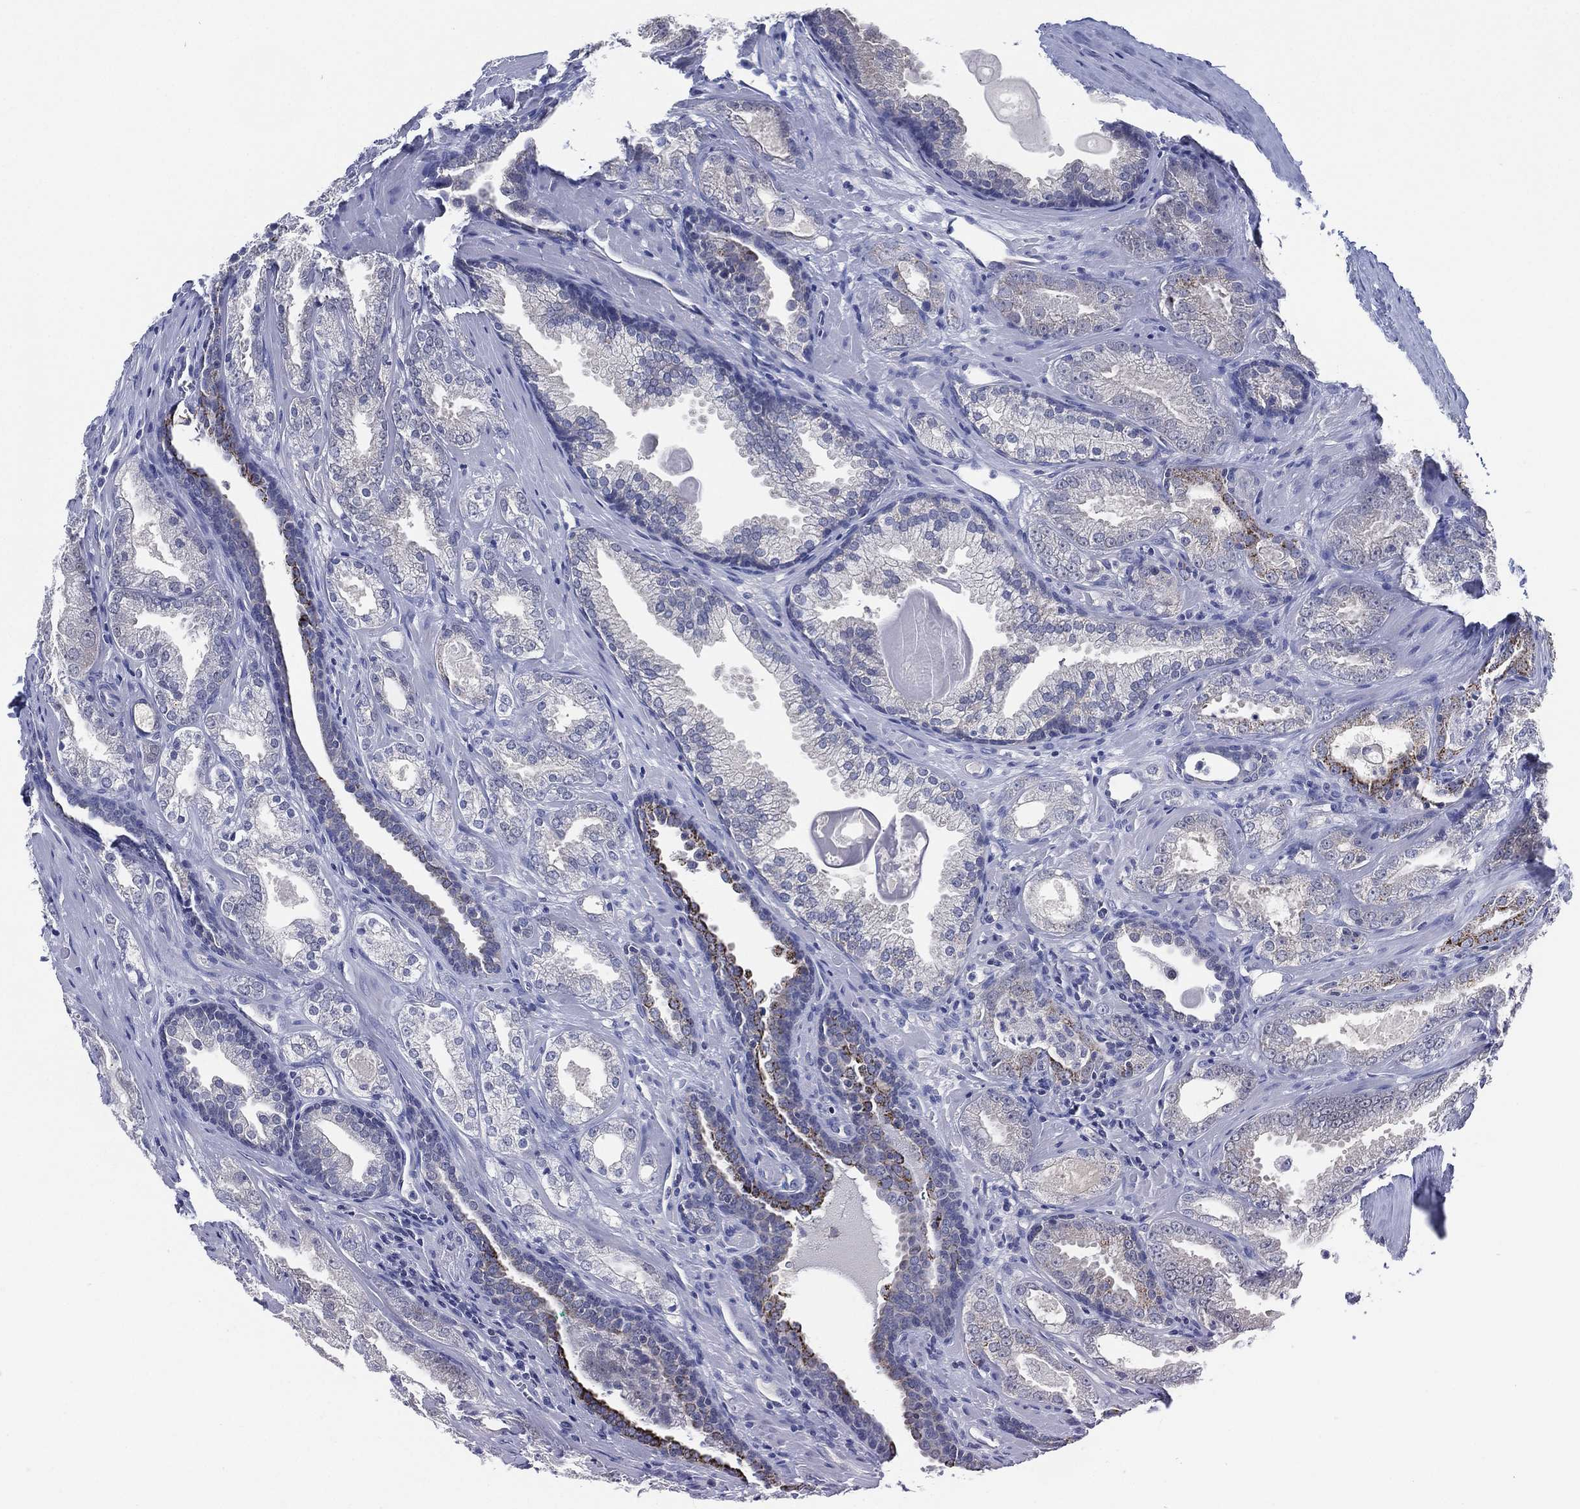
{"staining": {"intensity": "moderate", "quantity": "<25%", "location": "cytoplasmic/membranous"}, "tissue": "prostate cancer", "cell_type": "Tumor cells", "image_type": "cancer", "snomed": [{"axis": "morphology", "description": "Adenocarcinoma, NOS"}, {"axis": "morphology", "description": "Adenocarcinoma, High grade"}, {"axis": "topography", "description": "Prostate"}], "caption": "Protein expression analysis of prostate cancer (adenocarcinoma) displays moderate cytoplasmic/membranous expression in approximately <25% of tumor cells. The staining is performed using DAB brown chromogen to label protein expression. The nuclei are counter-stained blue using hematoxylin.", "gene": "C5orf46", "patient": {"sex": "male", "age": 70}}